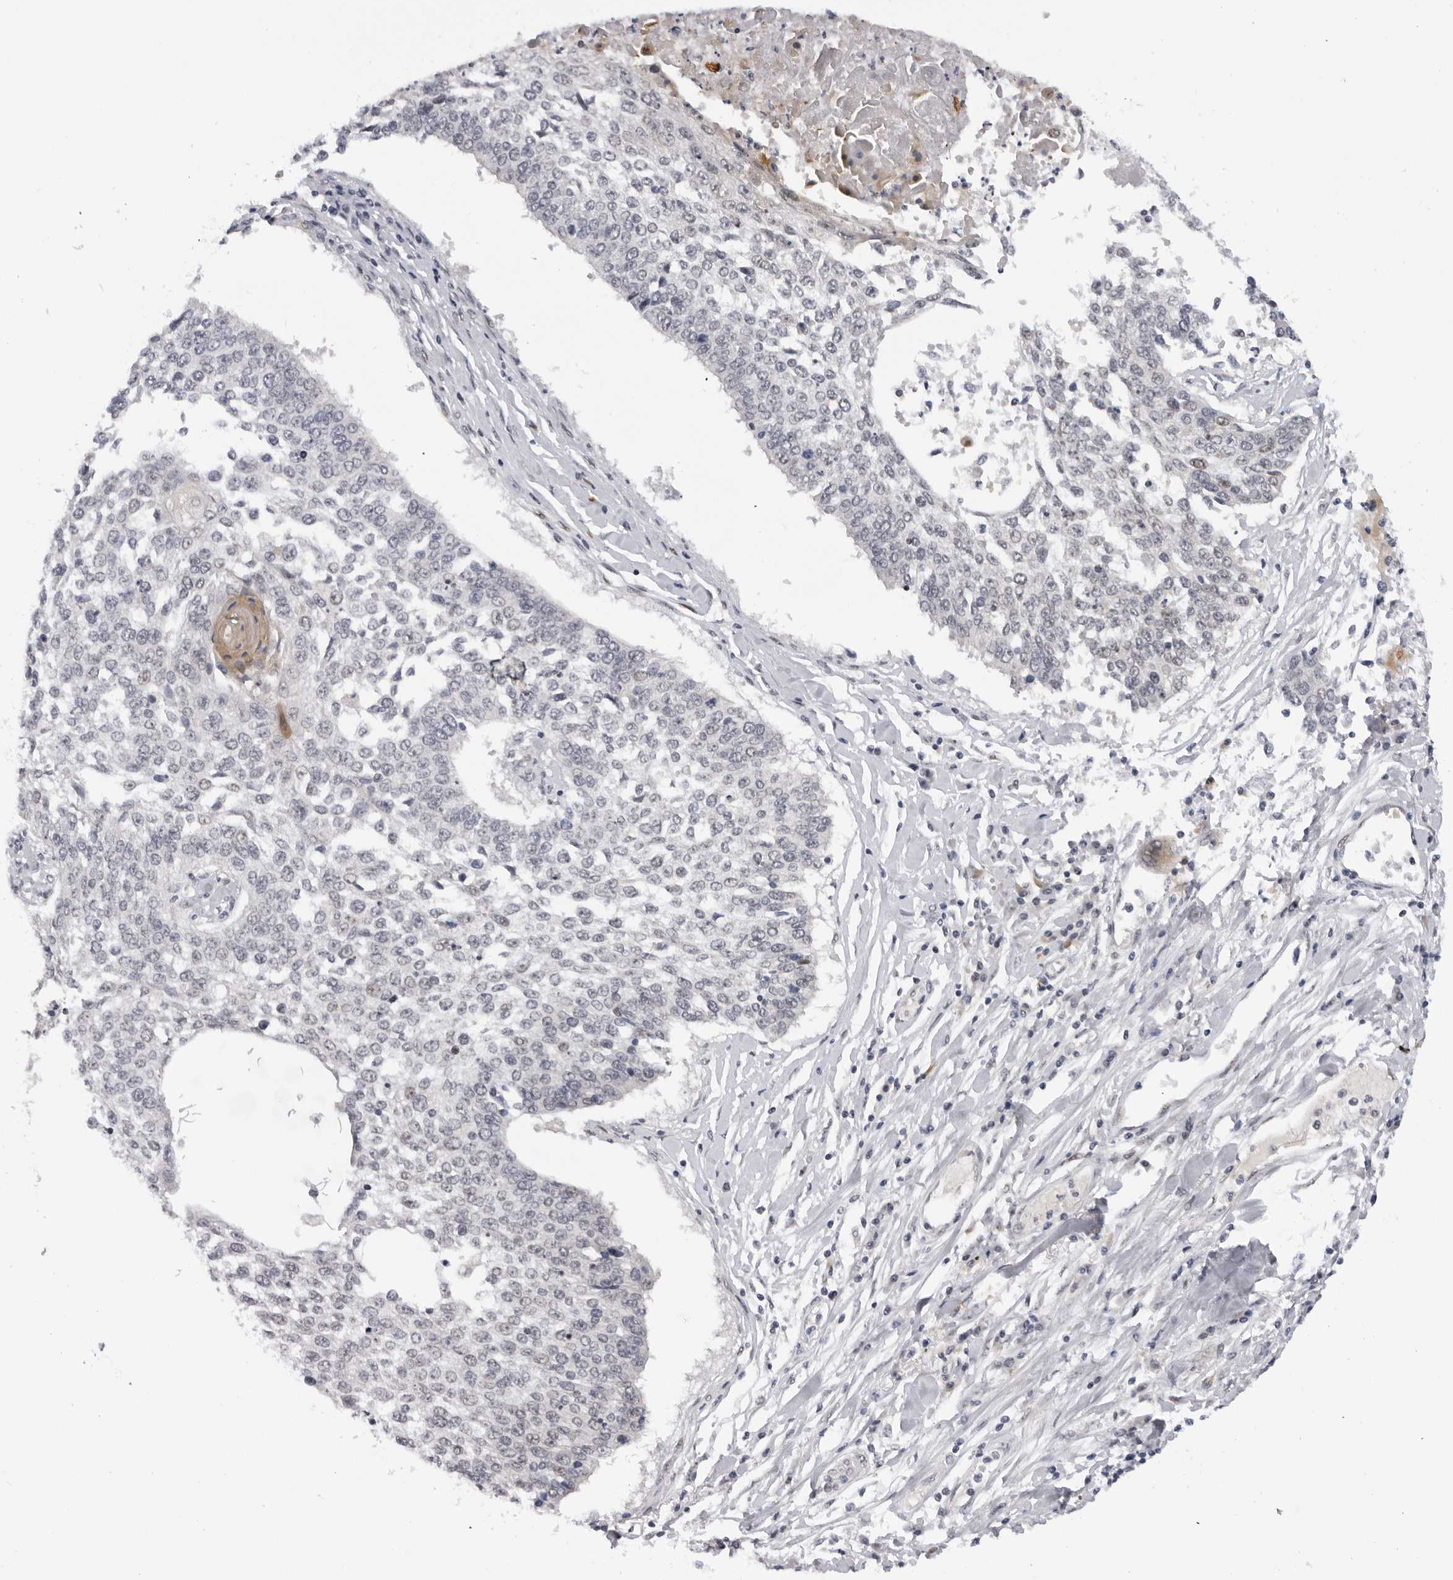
{"staining": {"intensity": "negative", "quantity": "none", "location": "none"}, "tissue": "lung cancer", "cell_type": "Tumor cells", "image_type": "cancer", "snomed": [{"axis": "morphology", "description": "Normal tissue, NOS"}, {"axis": "morphology", "description": "Squamous cell carcinoma, NOS"}, {"axis": "topography", "description": "Cartilage tissue"}, {"axis": "topography", "description": "Bronchus"}, {"axis": "topography", "description": "Lung"}, {"axis": "topography", "description": "Peripheral nerve tissue"}], "caption": "Immunohistochemistry micrograph of lung cancer stained for a protein (brown), which displays no staining in tumor cells.", "gene": "ALPK2", "patient": {"sex": "female", "age": 49}}